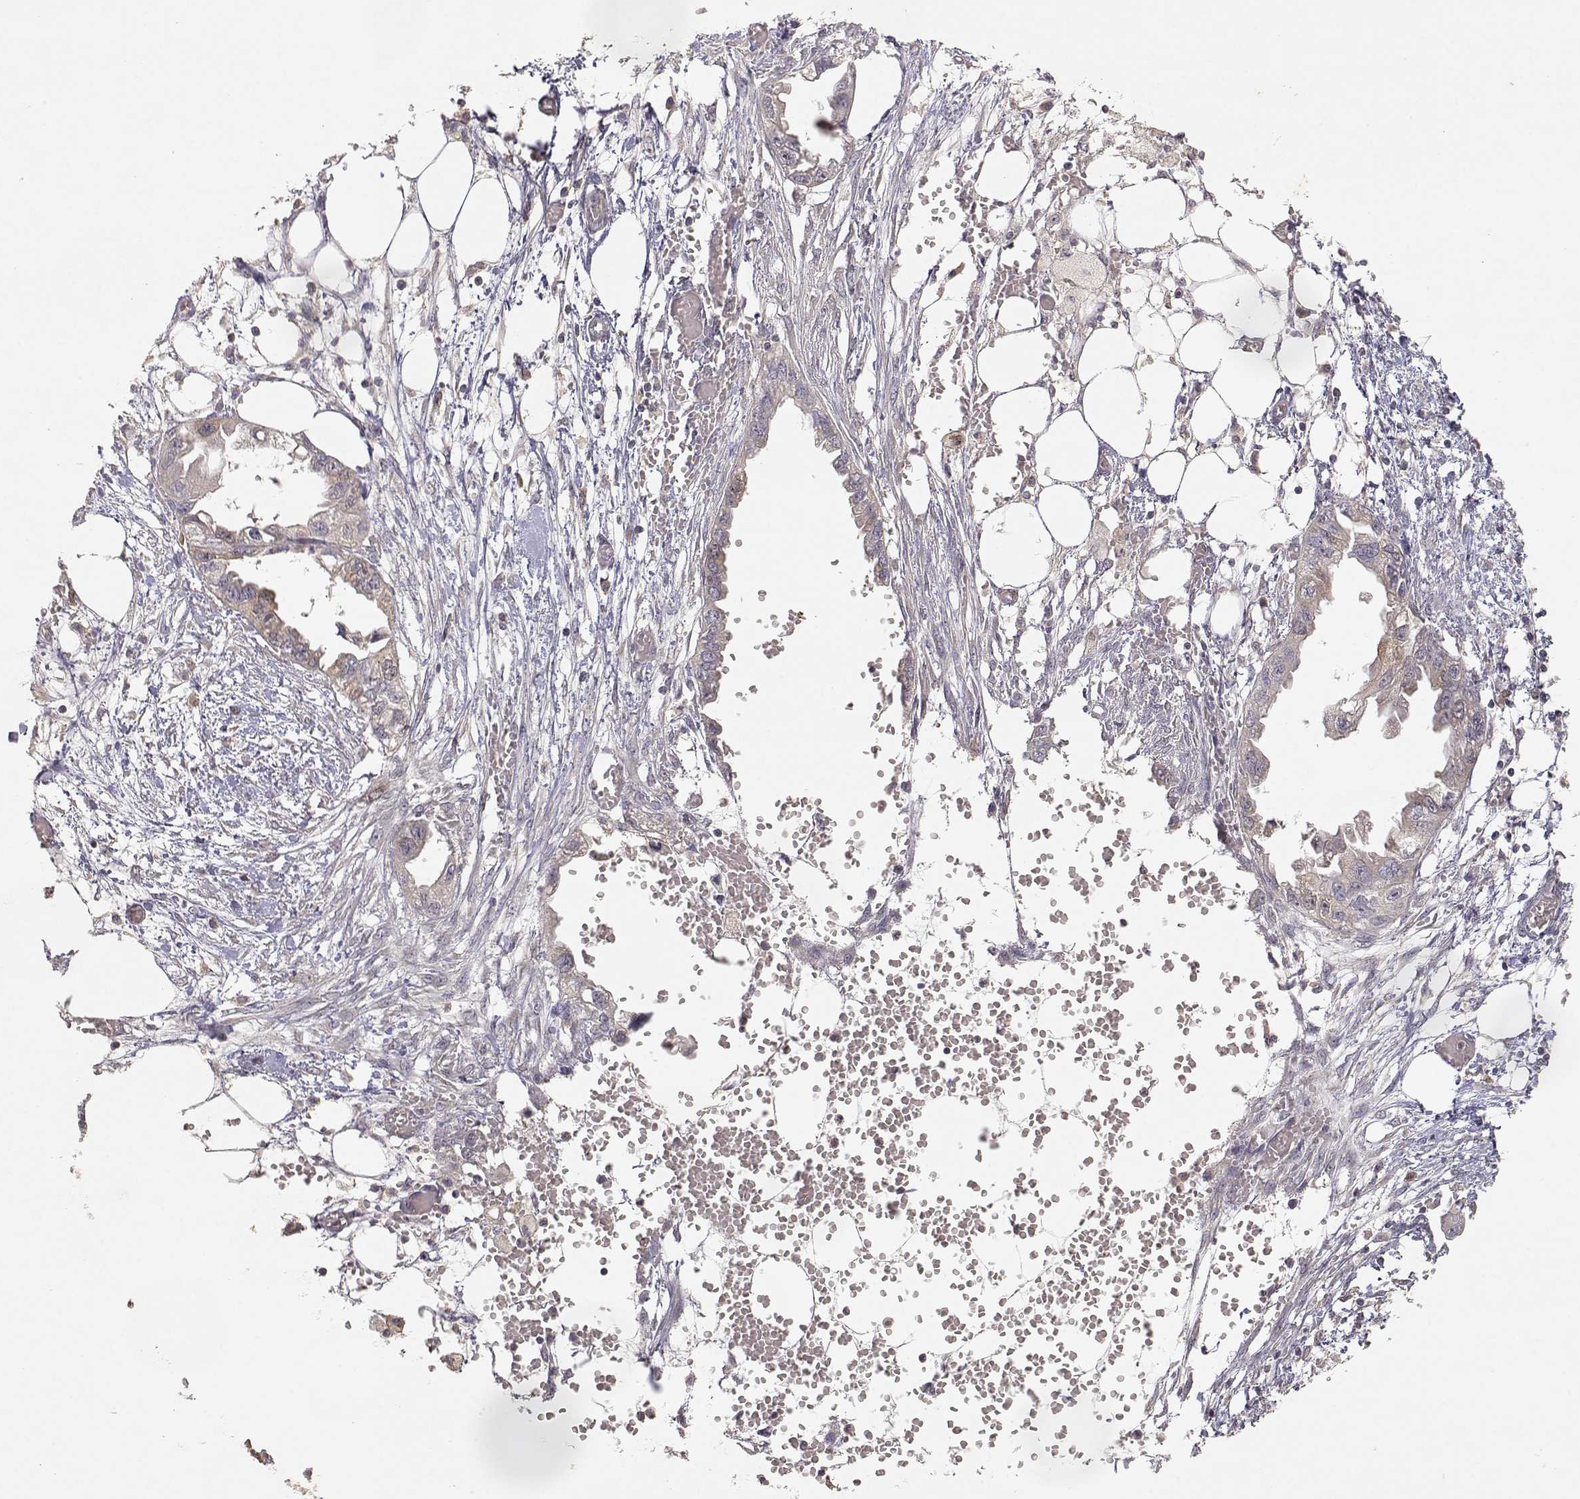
{"staining": {"intensity": "negative", "quantity": "none", "location": "none"}, "tissue": "endometrial cancer", "cell_type": "Tumor cells", "image_type": "cancer", "snomed": [{"axis": "morphology", "description": "Adenocarcinoma, NOS"}, {"axis": "morphology", "description": "Adenocarcinoma, metastatic, NOS"}, {"axis": "topography", "description": "Adipose tissue"}, {"axis": "topography", "description": "Endometrium"}], "caption": "Immunohistochemistry image of neoplastic tissue: human adenocarcinoma (endometrial) stained with DAB reveals no significant protein expression in tumor cells.", "gene": "RAD51", "patient": {"sex": "female", "age": 67}}